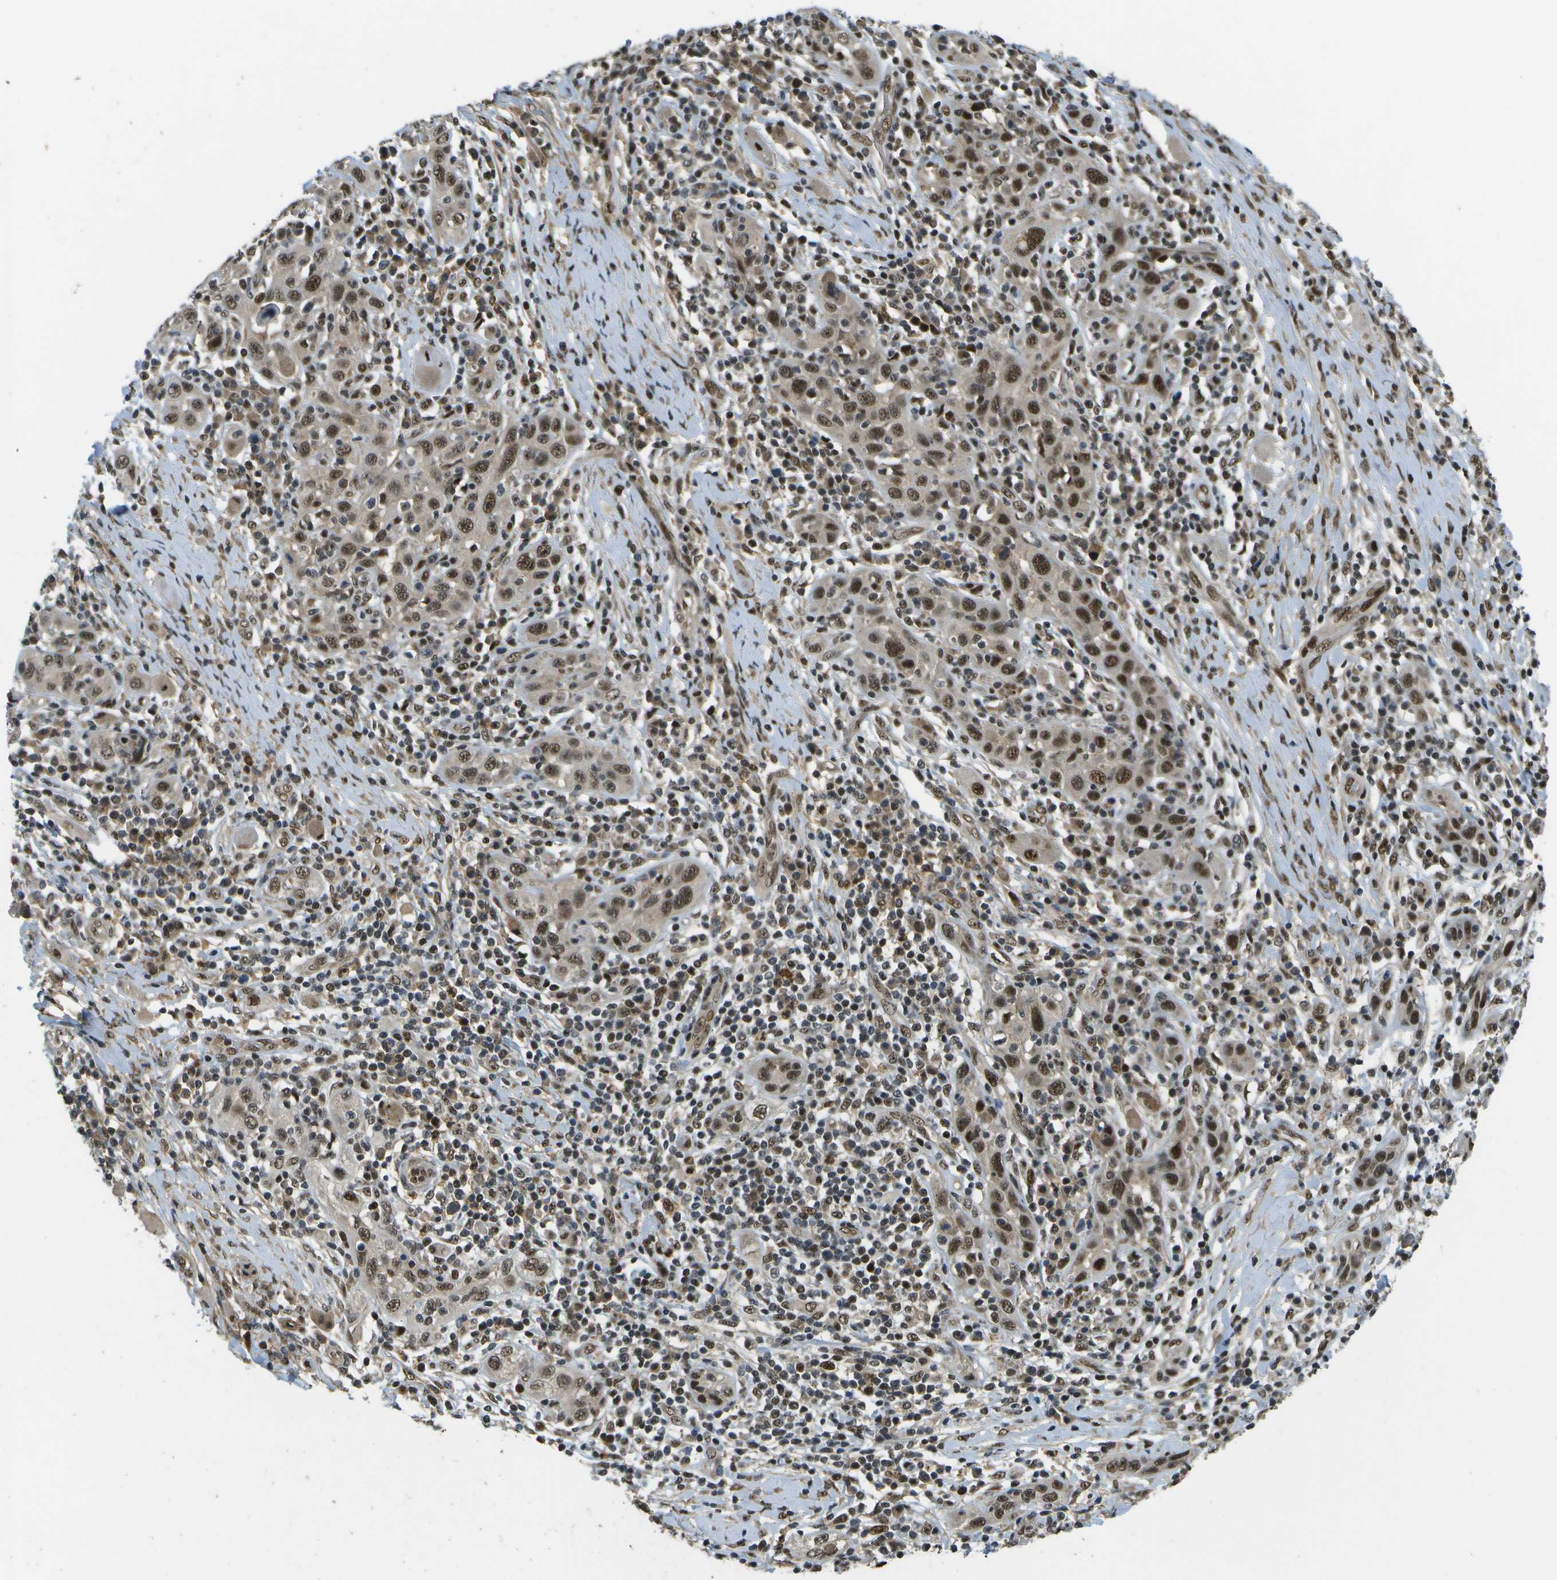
{"staining": {"intensity": "strong", "quantity": ">75%", "location": "nuclear"}, "tissue": "skin cancer", "cell_type": "Tumor cells", "image_type": "cancer", "snomed": [{"axis": "morphology", "description": "Squamous cell carcinoma, NOS"}, {"axis": "topography", "description": "Skin"}], "caption": "Protein staining by IHC demonstrates strong nuclear expression in about >75% of tumor cells in squamous cell carcinoma (skin).", "gene": "GANC", "patient": {"sex": "female", "age": 88}}